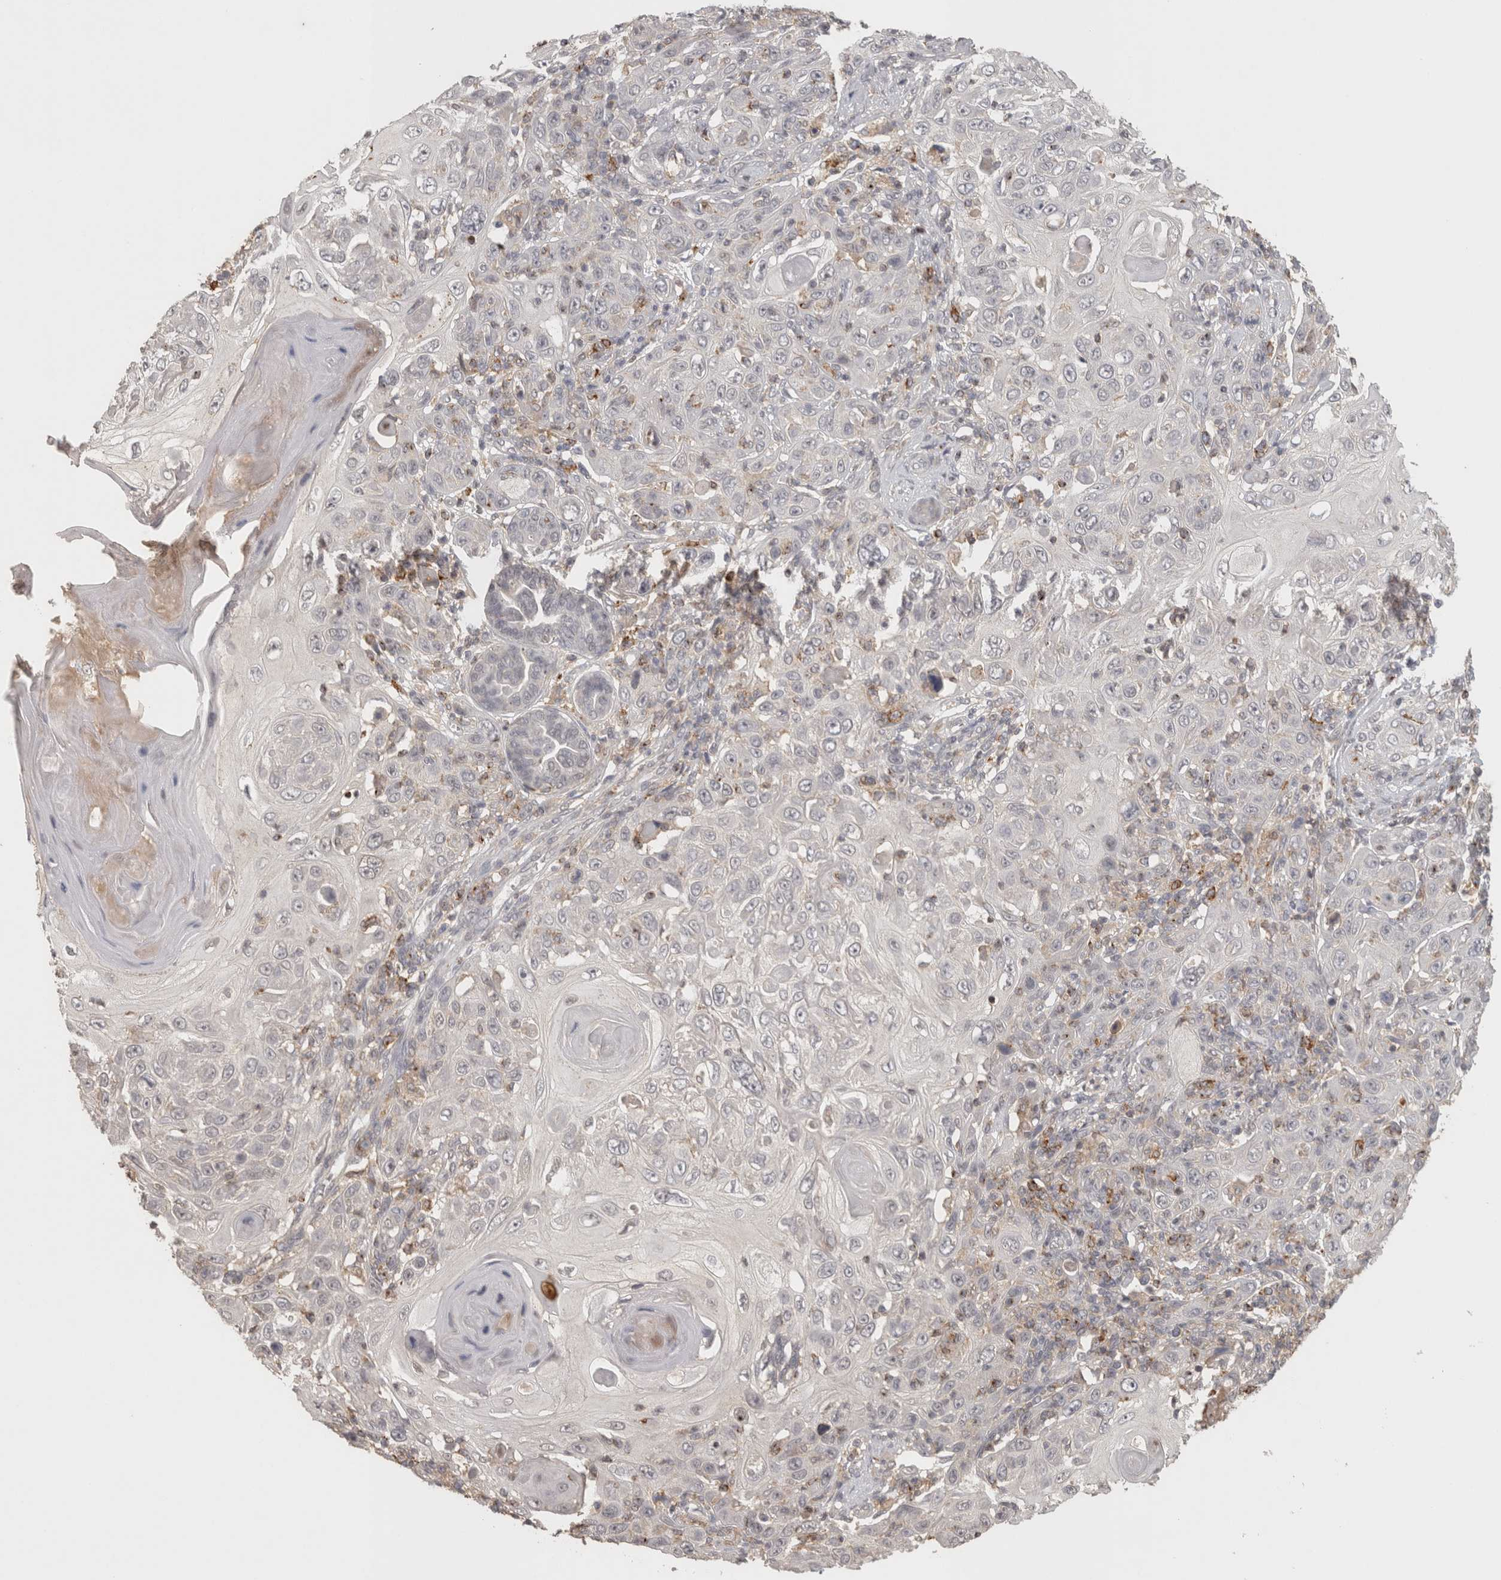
{"staining": {"intensity": "negative", "quantity": "none", "location": "none"}, "tissue": "skin cancer", "cell_type": "Tumor cells", "image_type": "cancer", "snomed": [{"axis": "morphology", "description": "Squamous cell carcinoma, NOS"}, {"axis": "topography", "description": "Skin"}], "caption": "The immunohistochemistry (IHC) image has no significant expression in tumor cells of skin cancer tissue.", "gene": "HAVCR2", "patient": {"sex": "female", "age": 88}}